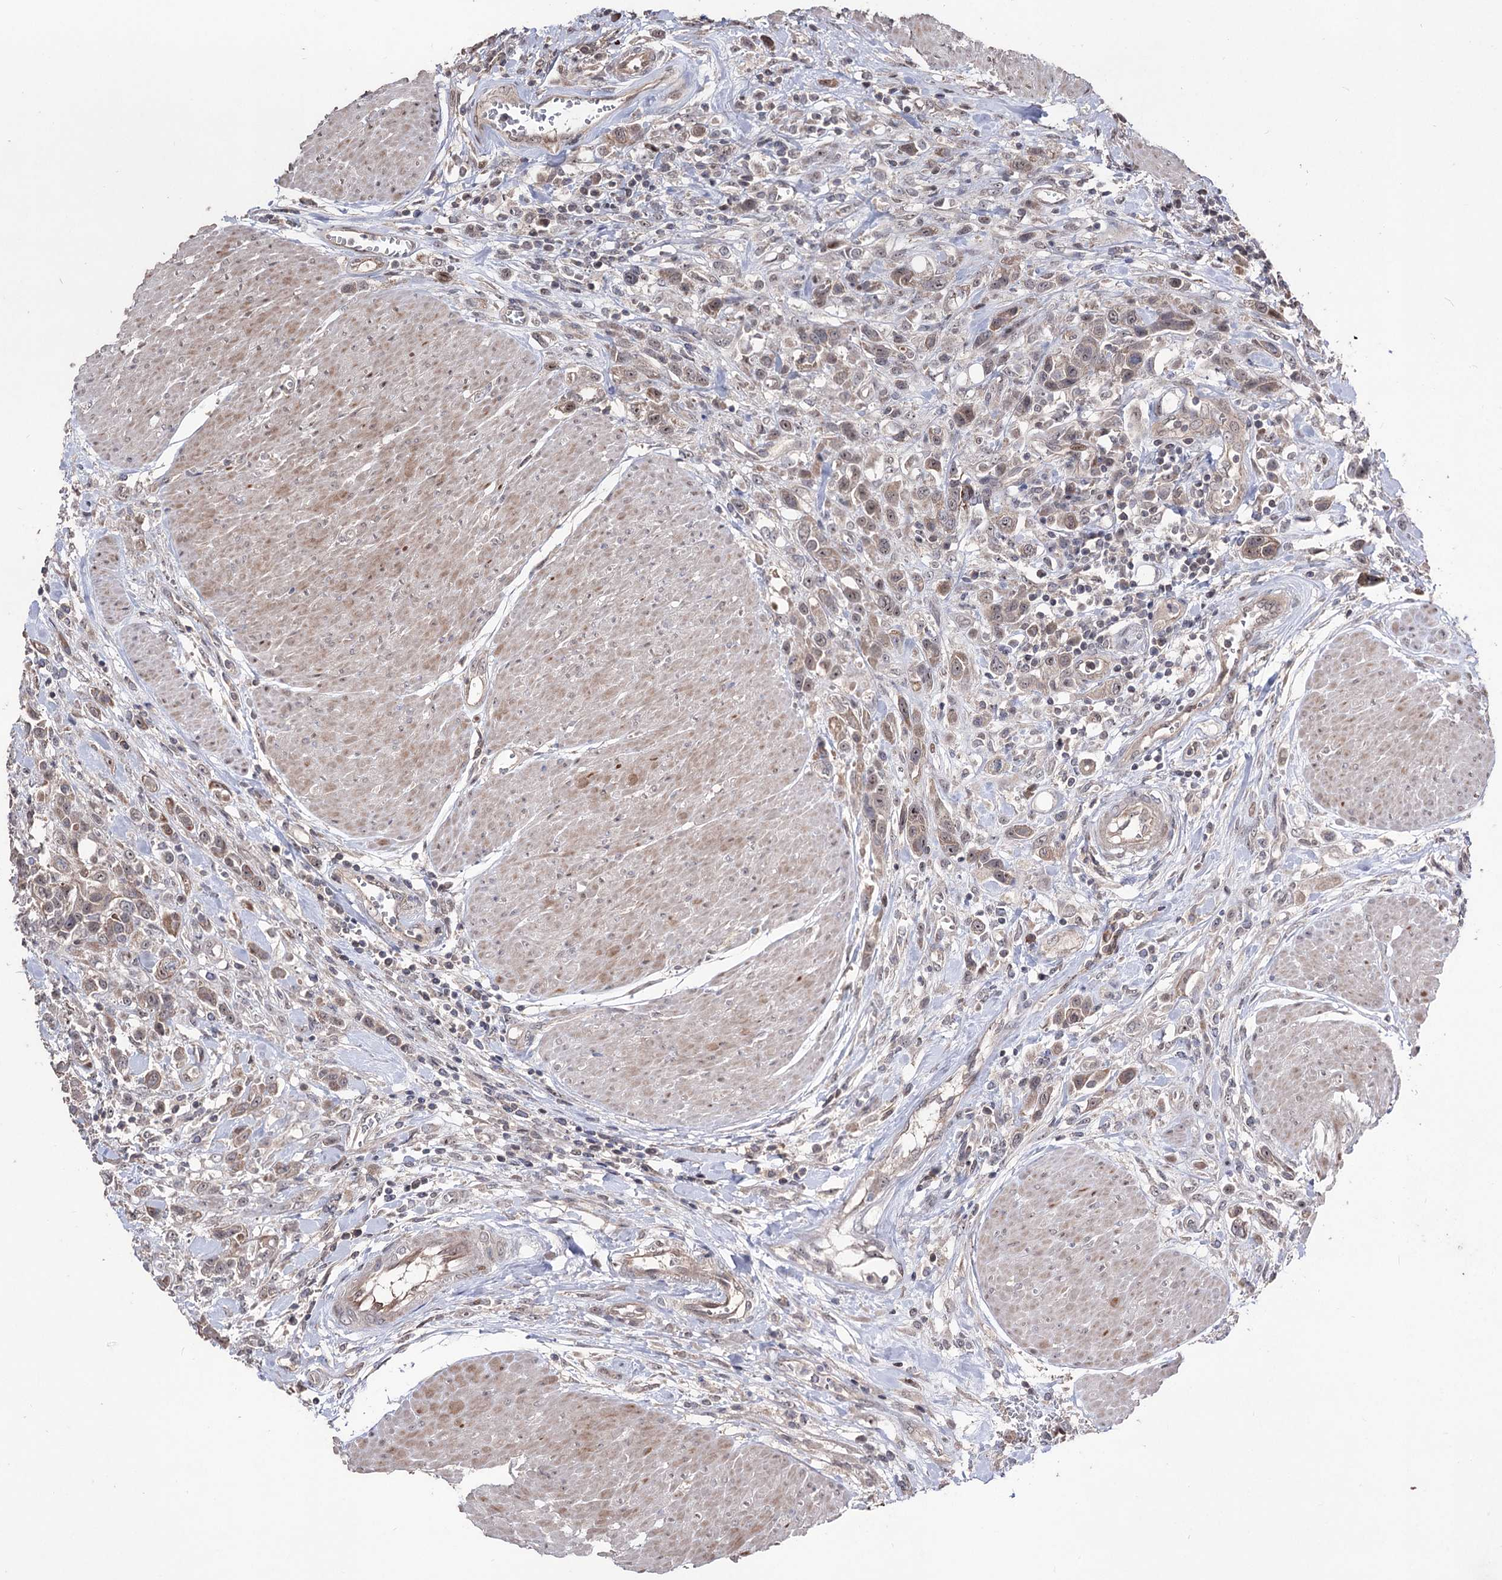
{"staining": {"intensity": "weak", "quantity": ">75%", "location": "cytoplasmic/membranous,nuclear"}, "tissue": "urothelial cancer", "cell_type": "Tumor cells", "image_type": "cancer", "snomed": [{"axis": "morphology", "description": "Urothelial carcinoma, High grade"}, {"axis": "topography", "description": "Urinary bladder"}], "caption": "Urothelial carcinoma (high-grade) tissue displays weak cytoplasmic/membranous and nuclear positivity in approximately >75% of tumor cells, visualized by immunohistochemistry.", "gene": "CPNE8", "patient": {"sex": "male", "age": 50}}